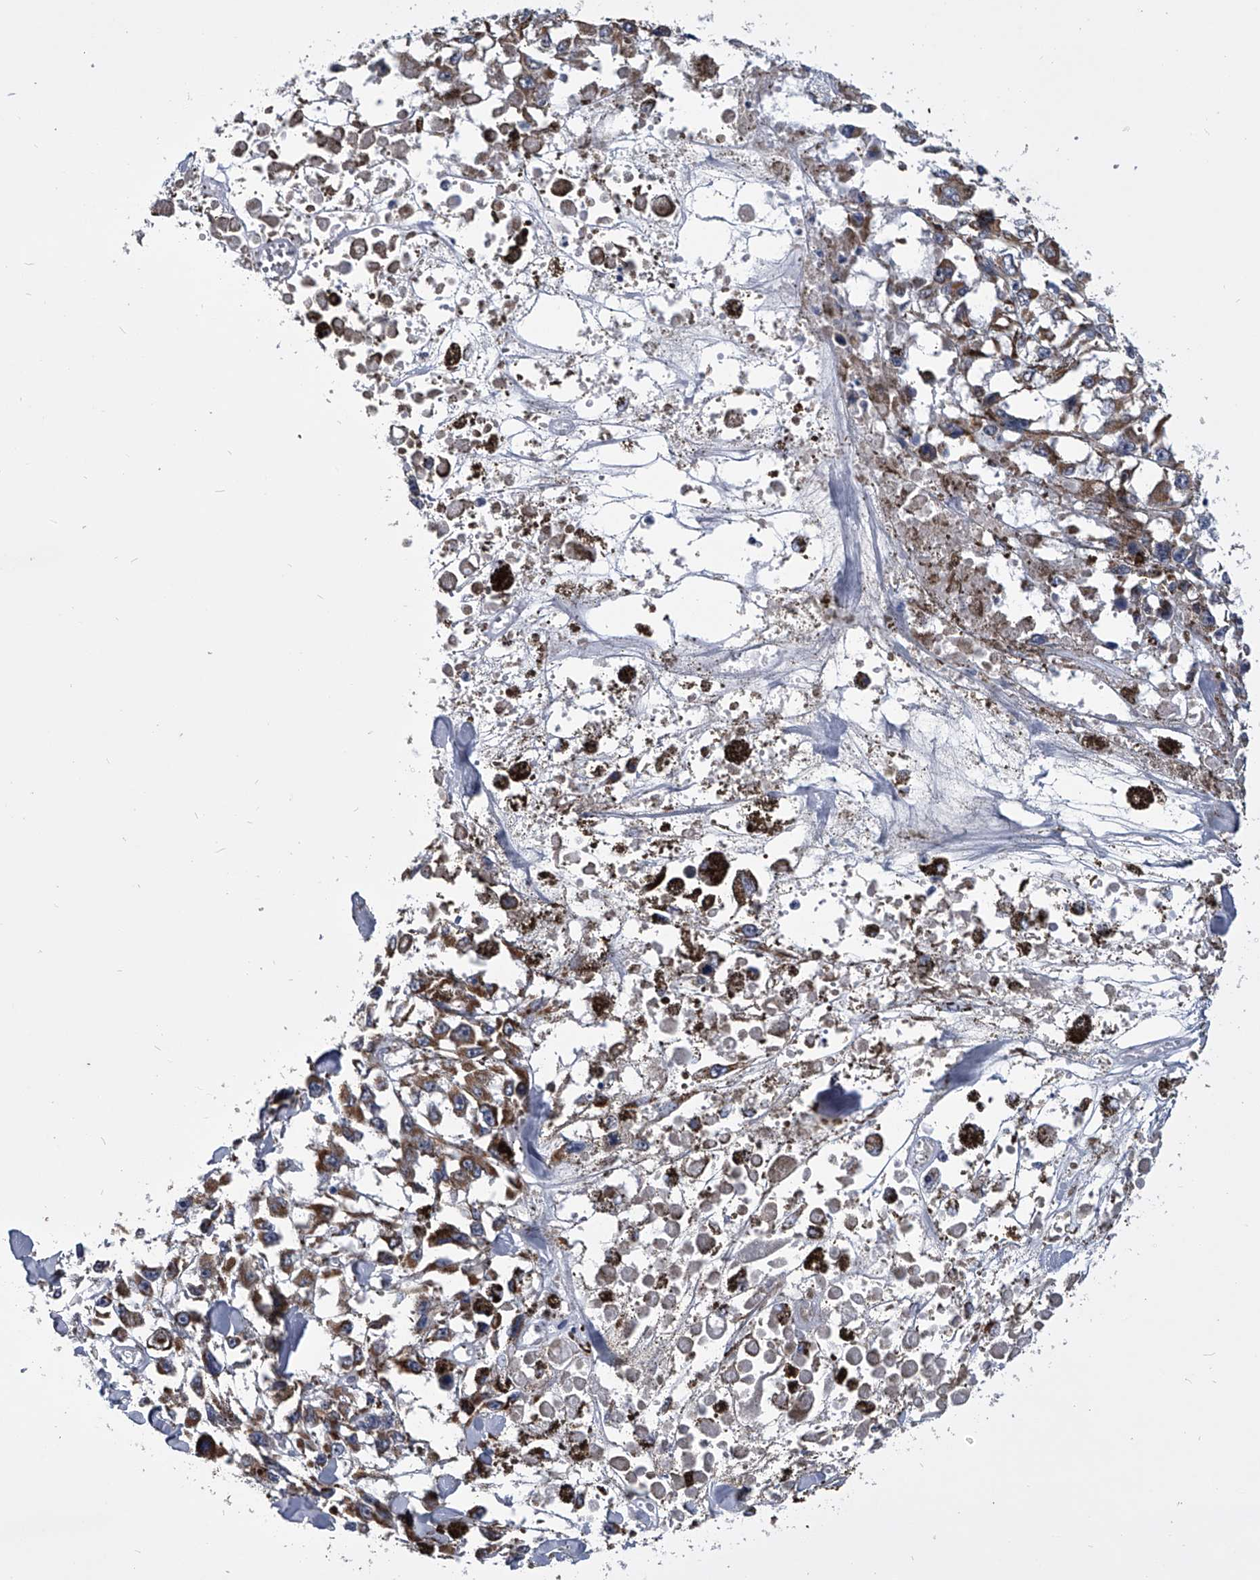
{"staining": {"intensity": "moderate", "quantity": ">75%", "location": "cytoplasmic/membranous"}, "tissue": "melanoma", "cell_type": "Tumor cells", "image_type": "cancer", "snomed": [{"axis": "morphology", "description": "Malignant melanoma, Metastatic site"}, {"axis": "topography", "description": "Lymph node"}], "caption": "A brown stain labels moderate cytoplasmic/membranous expression of a protein in malignant melanoma (metastatic site) tumor cells. (DAB (3,3'-diaminobenzidine) = brown stain, brightfield microscopy at high magnification).", "gene": "OAT", "patient": {"sex": "male", "age": 59}}